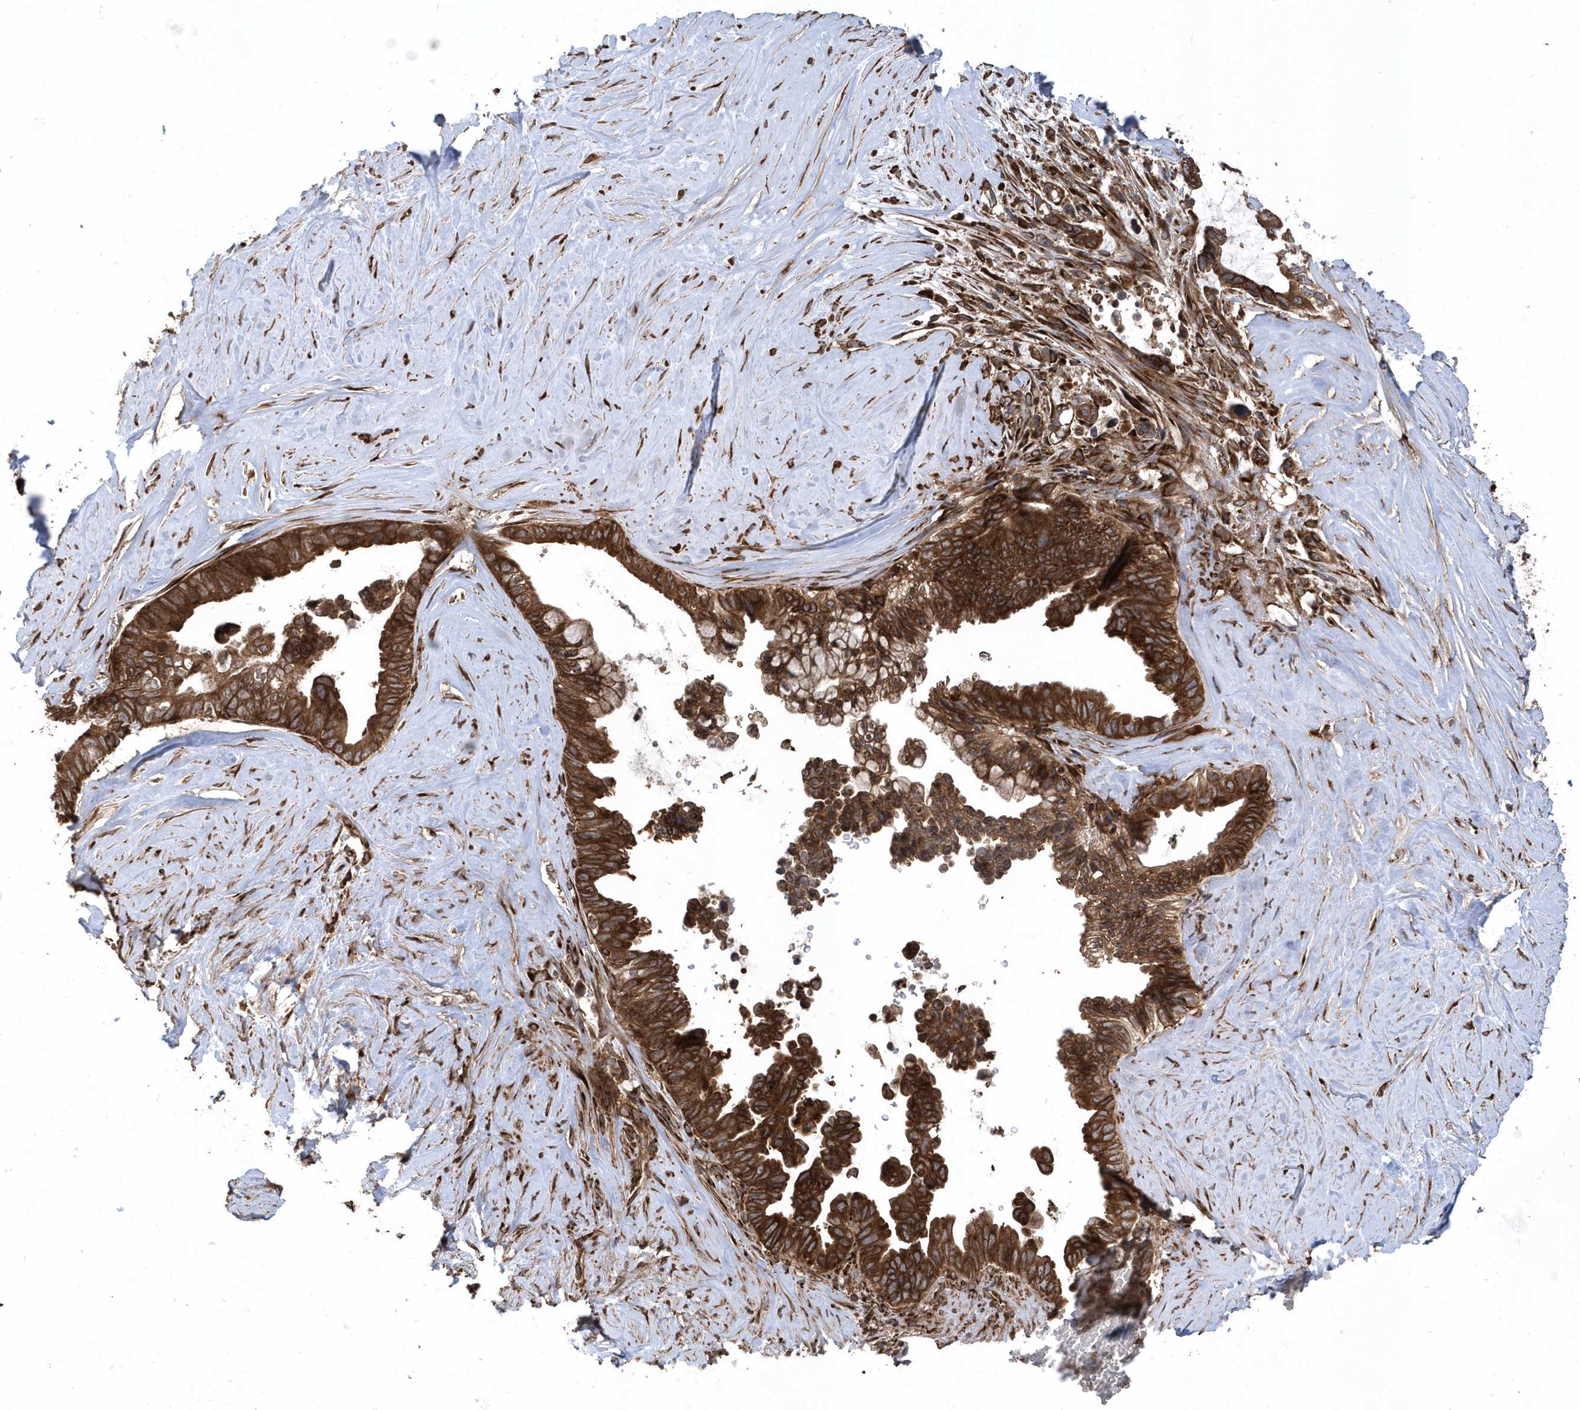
{"staining": {"intensity": "strong", "quantity": ">75%", "location": "cytoplasmic/membranous"}, "tissue": "pancreatic cancer", "cell_type": "Tumor cells", "image_type": "cancer", "snomed": [{"axis": "morphology", "description": "Adenocarcinoma, NOS"}, {"axis": "topography", "description": "Pancreas"}], "caption": "Immunohistochemical staining of adenocarcinoma (pancreatic) displays high levels of strong cytoplasmic/membranous protein positivity in about >75% of tumor cells.", "gene": "WASHC5", "patient": {"sex": "female", "age": 72}}